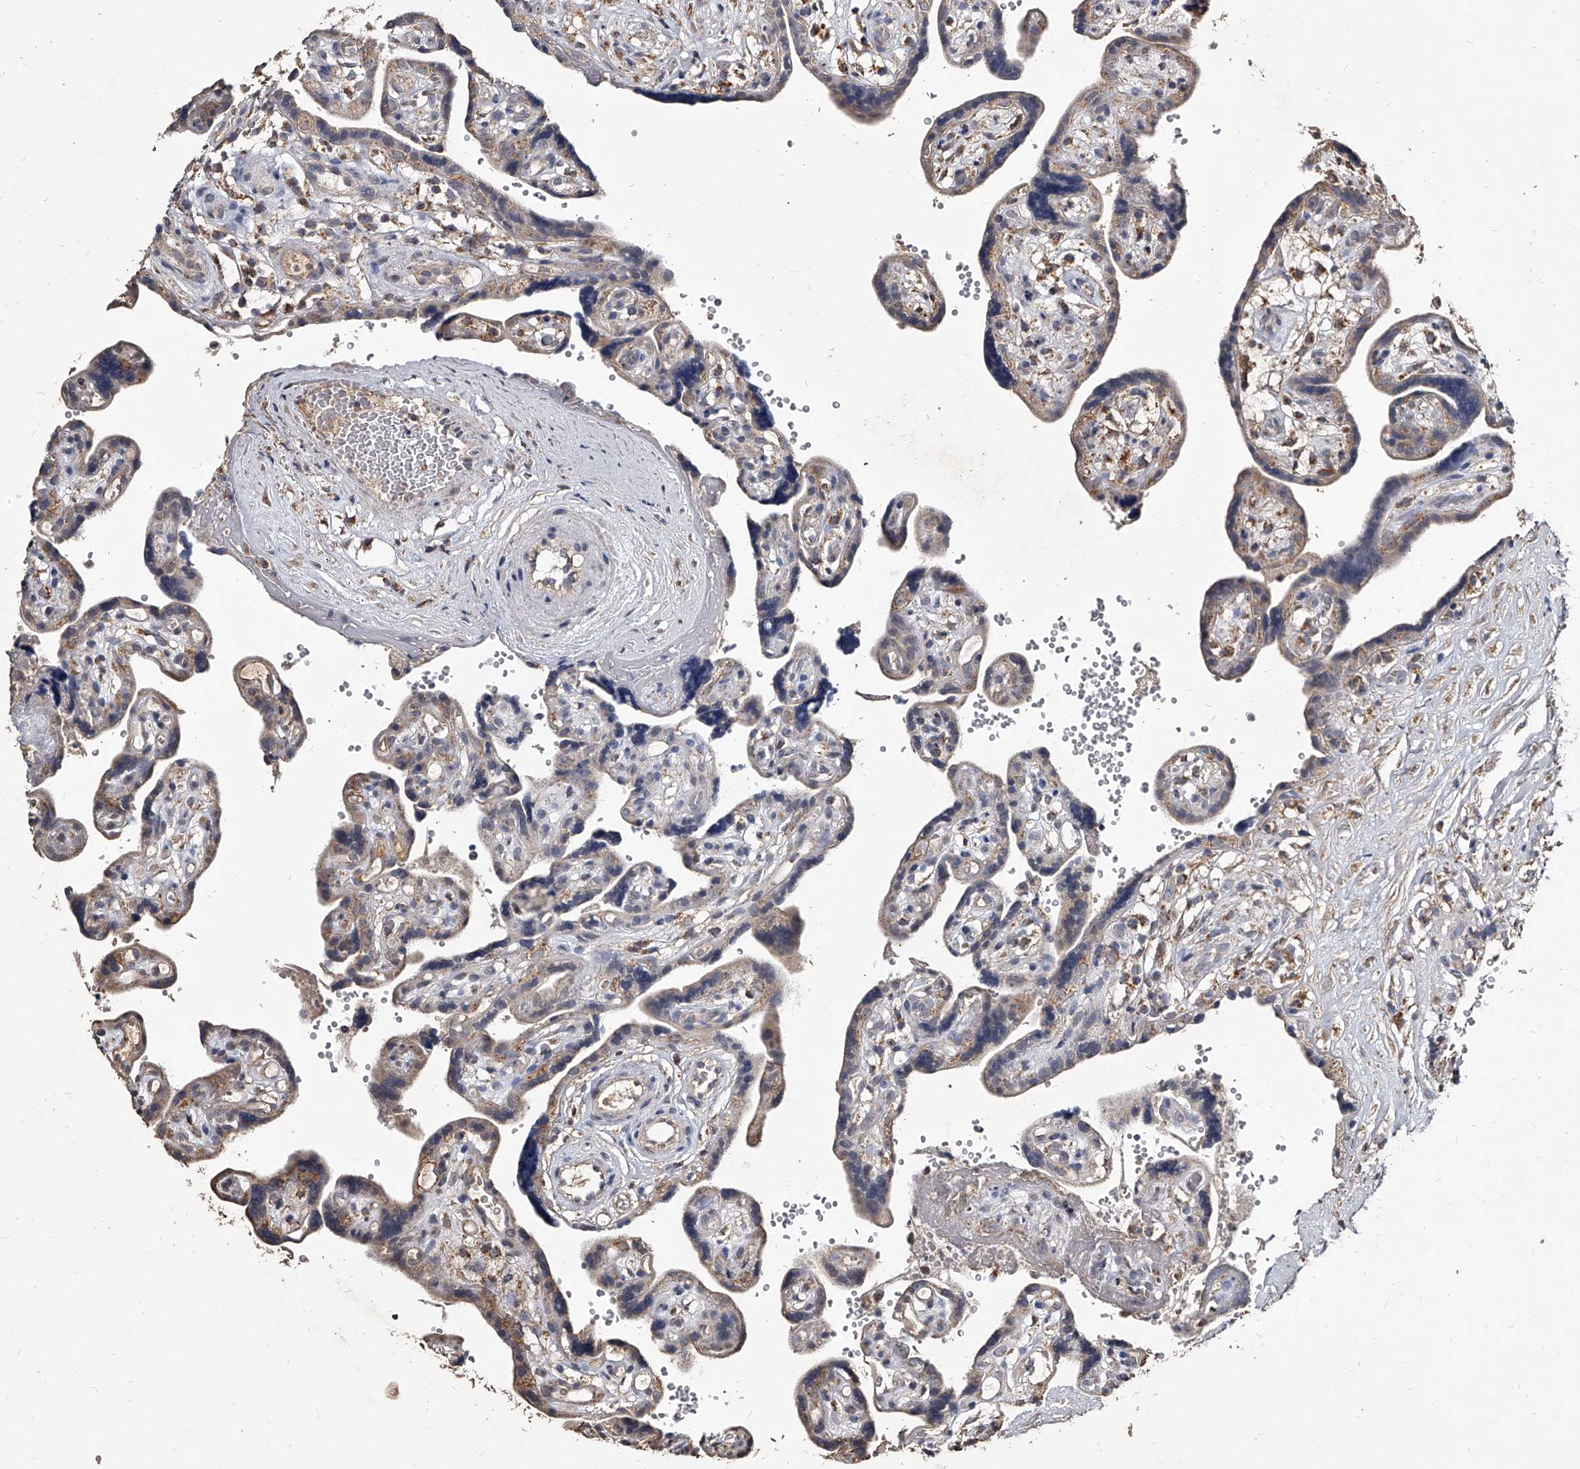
{"staining": {"intensity": "weak", "quantity": ">75%", "location": "cytoplasmic/membranous"}, "tissue": "placenta", "cell_type": "Decidual cells", "image_type": "normal", "snomed": [{"axis": "morphology", "description": "Normal tissue, NOS"}, {"axis": "topography", "description": "Placenta"}], "caption": "A low amount of weak cytoplasmic/membranous staining is seen in approximately >75% of decidual cells in normal placenta.", "gene": "GPR183", "patient": {"sex": "female", "age": 30}}